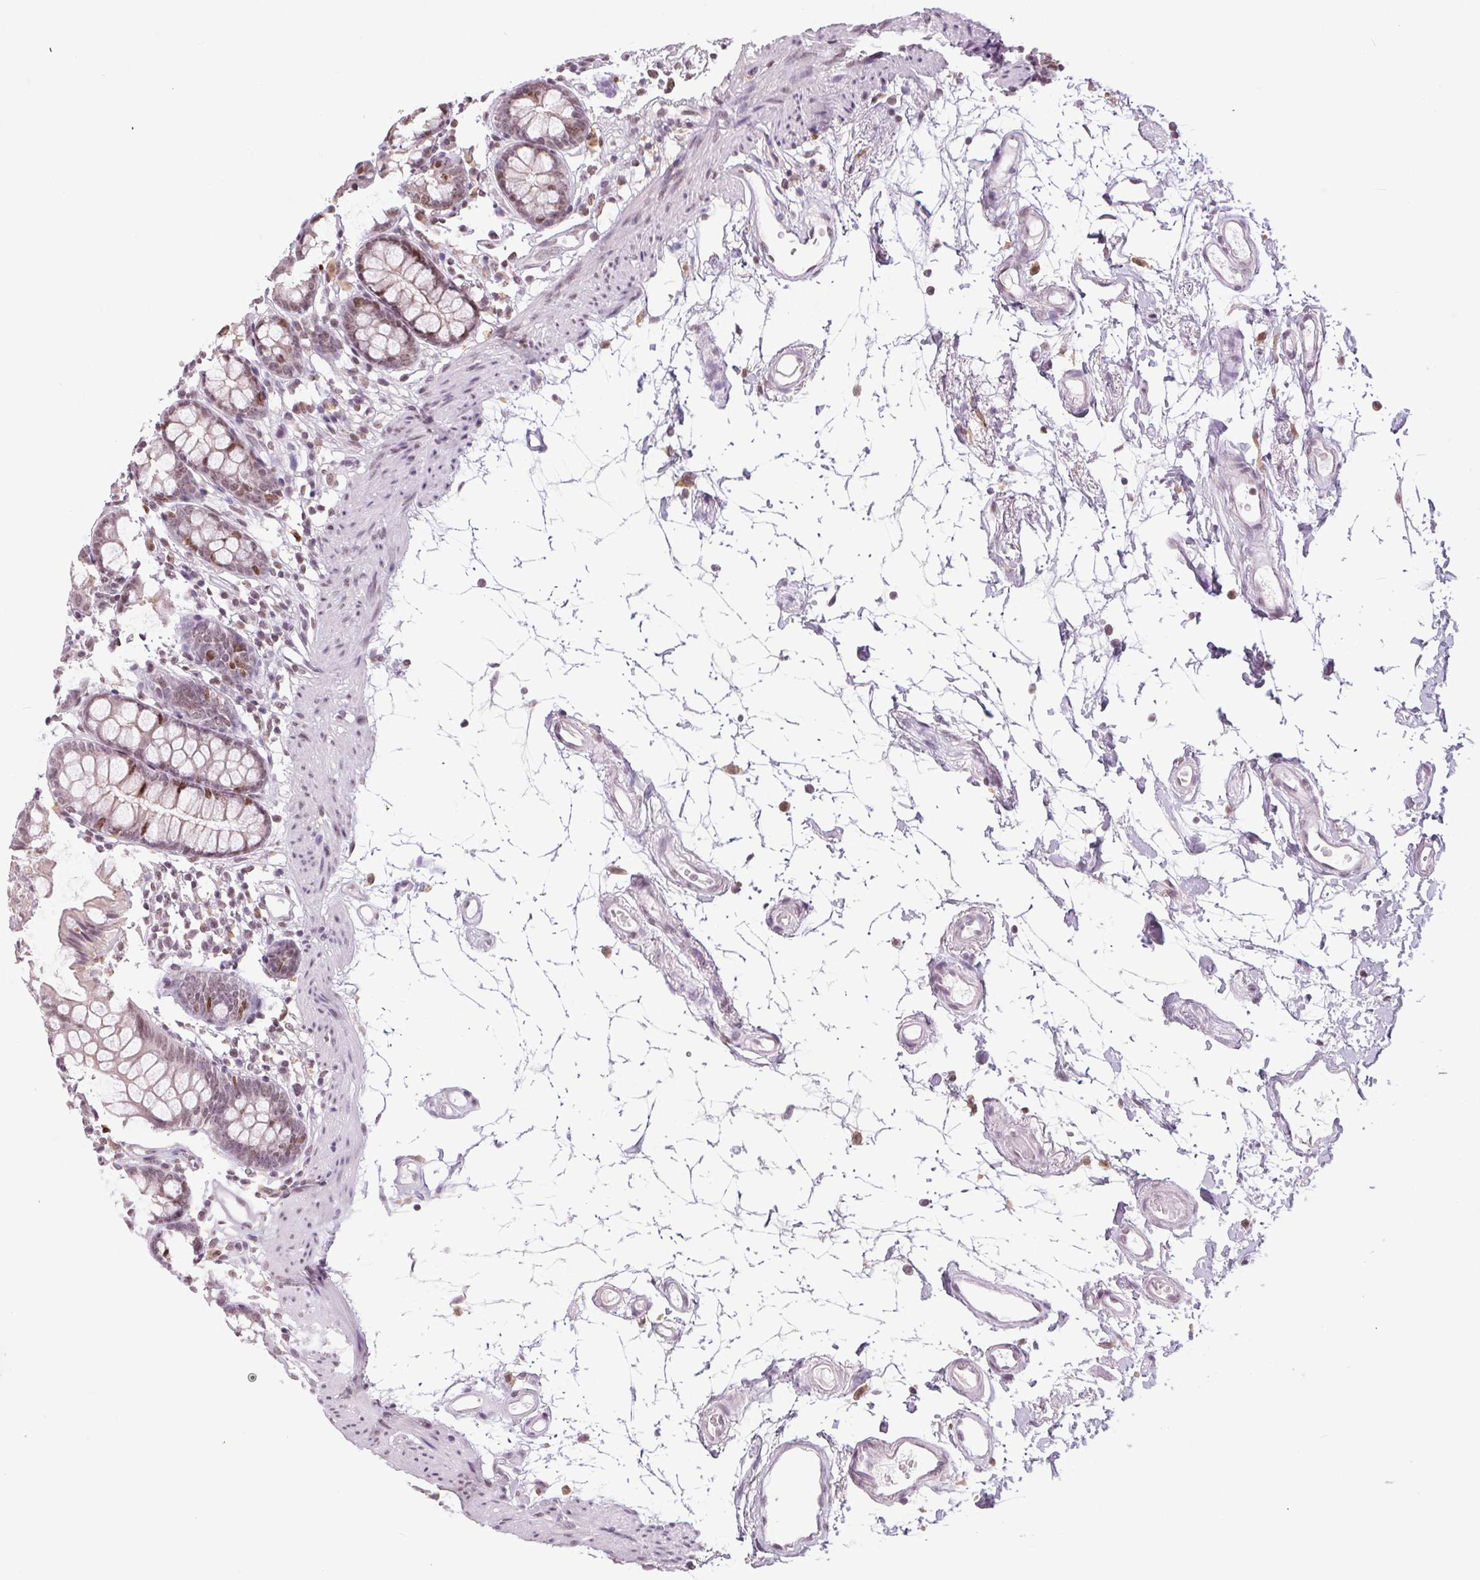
{"staining": {"intensity": "negative", "quantity": "none", "location": "none"}, "tissue": "colon", "cell_type": "Endothelial cells", "image_type": "normal", "snomed": [{"axis": "morphology", "description": "Normal tissue, NOS"}, {"axis": "topography", "description": "Colon"}], "caption": "Immunohistochemical staining of normal human colon exhibits no significant expression in endothelial cells.", "gene": "SMIM6", "patient": {"sex": "female", "age": 84}}